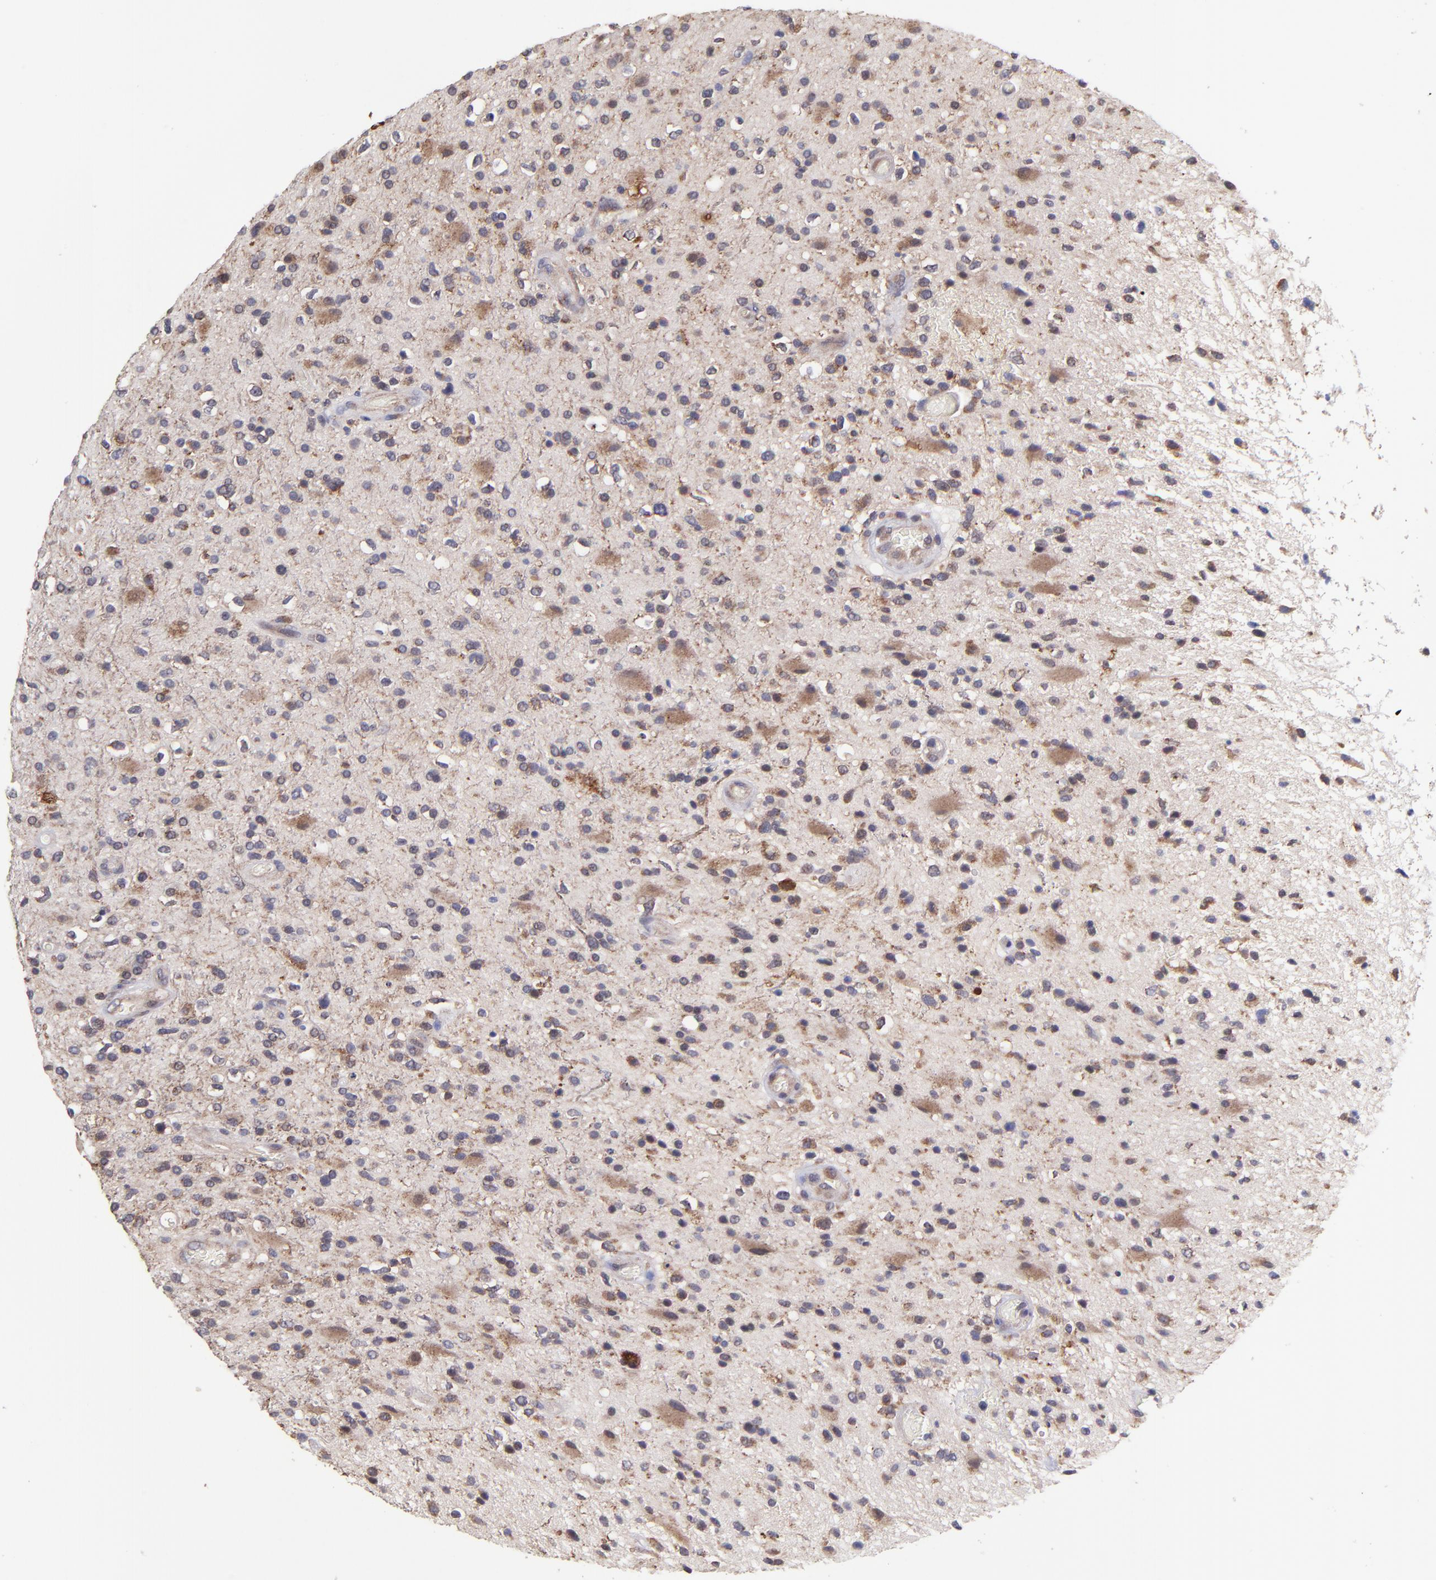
{"staining": {"intensity": "moderate", "quantity": "25%-75%", "location": "cytoplasmic/membranous"}, "tissue": "glioma", "cell_type": "Tumor cells", "image_type": "cancer", "snomed": [{"axis": "morphology", "description": "Glioma, malignant, High grade"}, {"axis": "topography", "description": "Brain"}], "caption": "A micrograph of human glioma stained for a protein displays moderate cytoplasmic/membranous brown staining in tumor cells.", "gene": "NSF", "patient": {"sex": "male", "age": 33}}